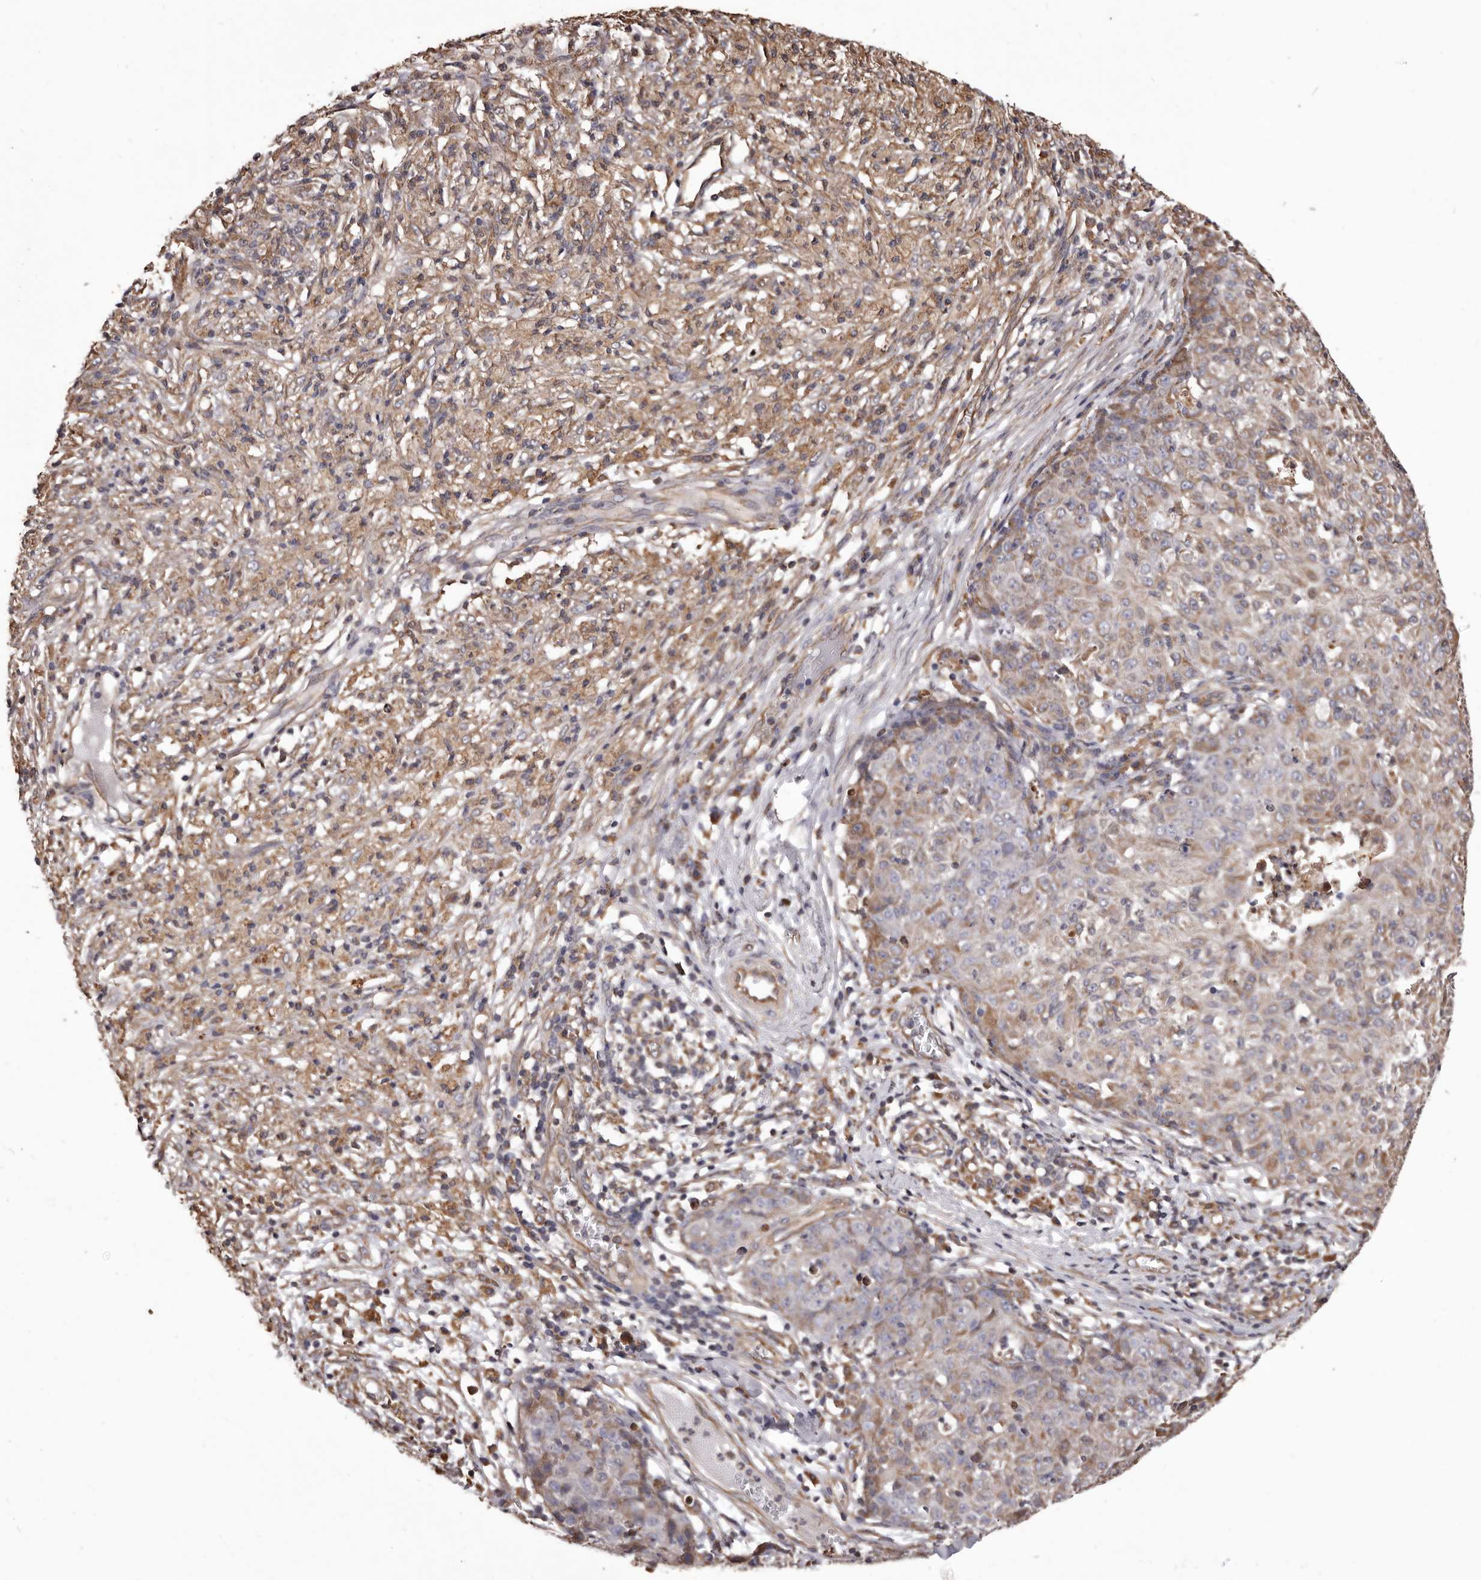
{"staining": {"intensity": "moderate", "quantity": "<25%", "location": "cytoplasmic/membranous"}, "tissue": "ovarian cancer", "cell_type": "Tumor cells", "image_type": "cancer", "snomed": [{"axis": "morphology", "description": "Carcinoma, endometroid"}, {"axis": "topography", "description": "Ovary"}], "caption": "Ovarian cancer (endometroid carcinoma) tissue demonstrates moderate cytoplasmic/membranous staining in approximately <25% of tumor cells, visualized by immunohistochemistry. (DAB (3,3'-diaminobenzidine) = brown stain, brightfield microscopy at high magnification).", "gene": "CEP104", "patient": {"sex": "female", "age": 42}}